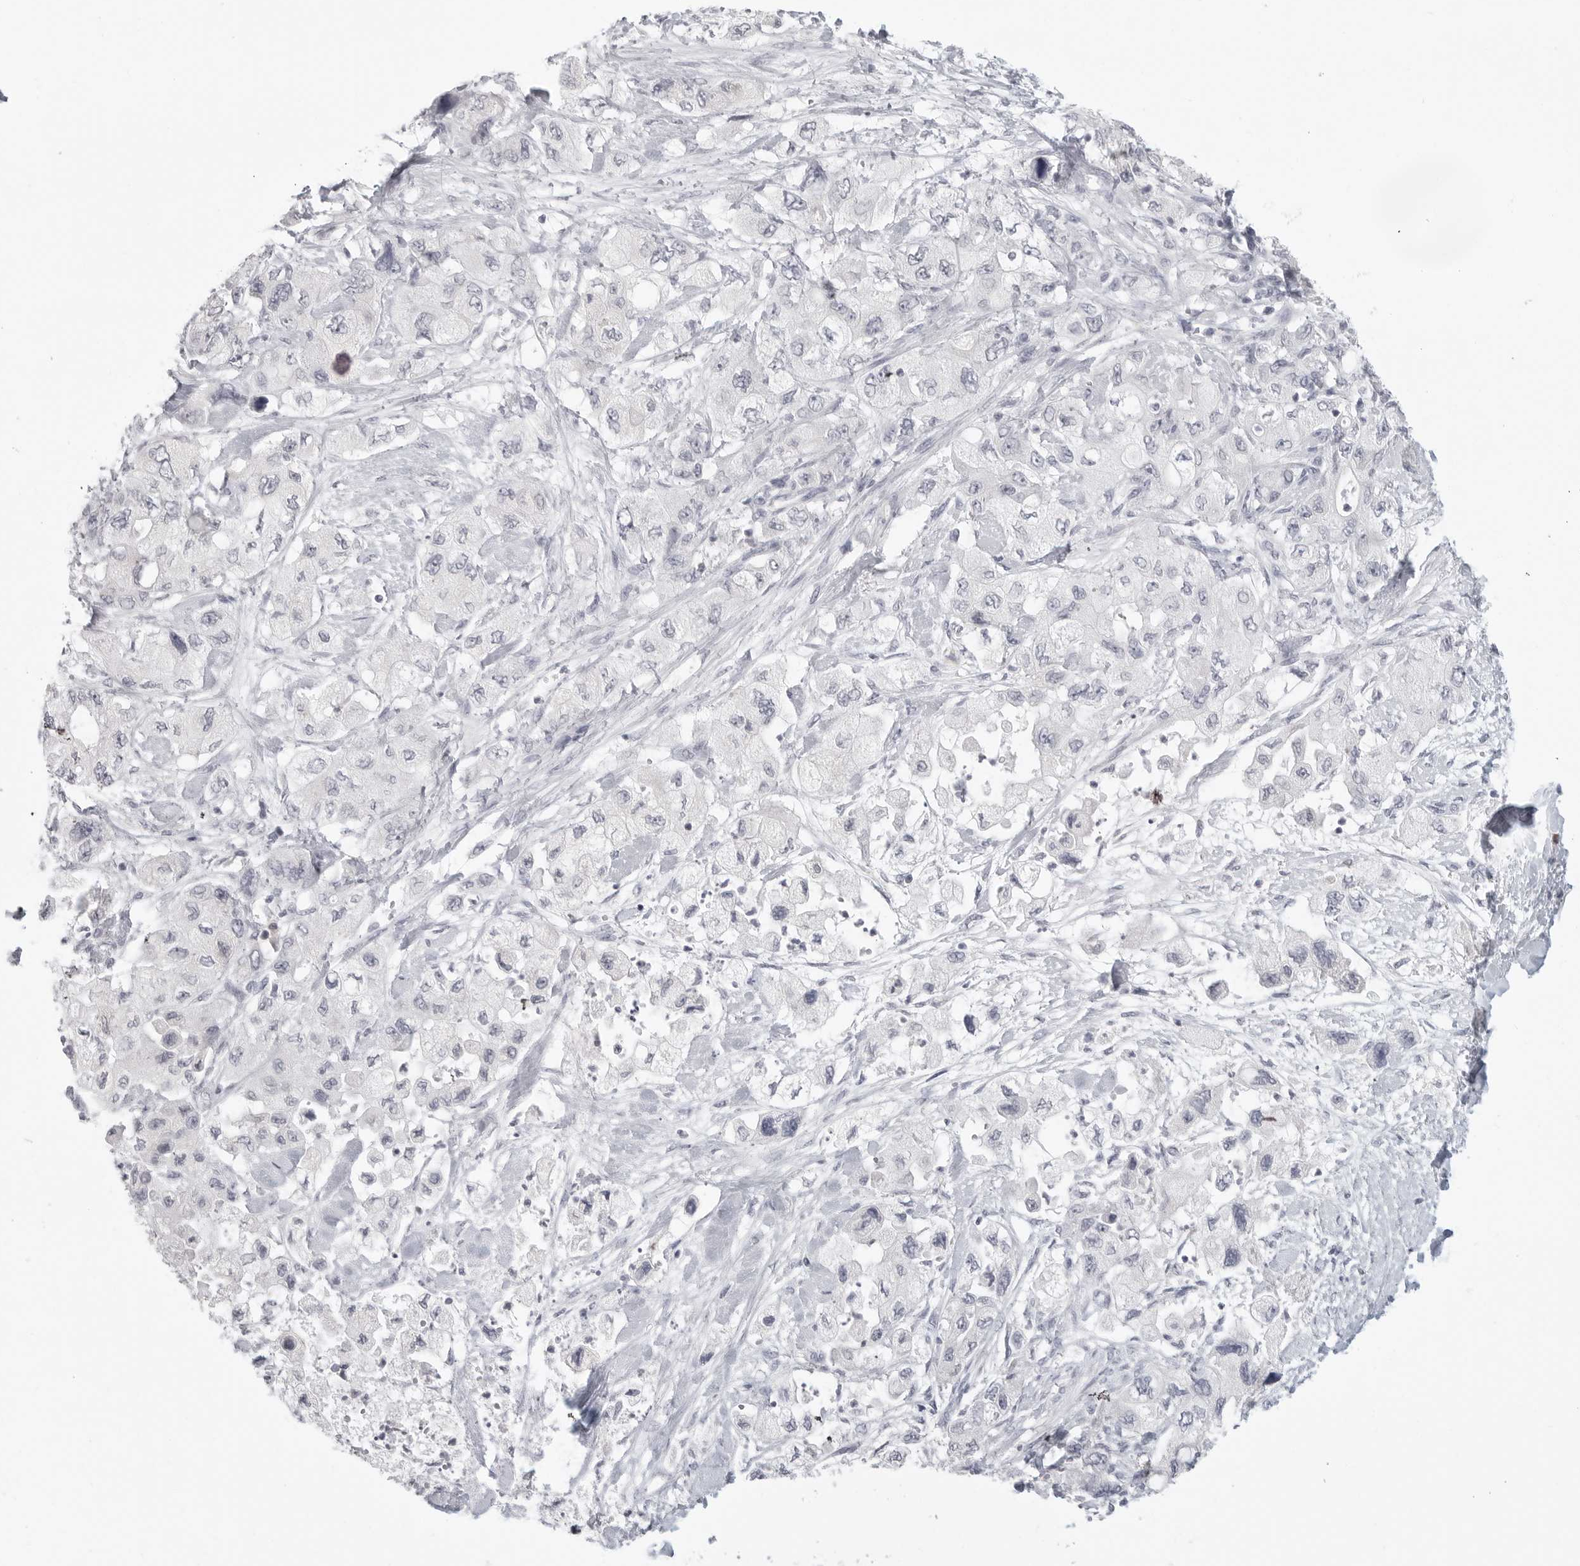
{"staining": {"intensity": "negative", "quantity": "none", "location": "none"}, "tissue": "pancreatic cancer", "cell_type": "Tumor cells", "image_type": "cancer", "snomed": [{"axis": "morphology", "description": "Adenocarcinoma, NOS"}, {"axis": "topography", "description": "Pancreas"}], "caption": "The micrograph demonstrates no significant expression in tumor cells of pancreatic cancer (adenocarcinoma). (Immunohistochemistry (ihc), brightfield microscopy, high magnification).", "gene": "HMGCS2", "patient": {"sex": "female", "age": 73}}